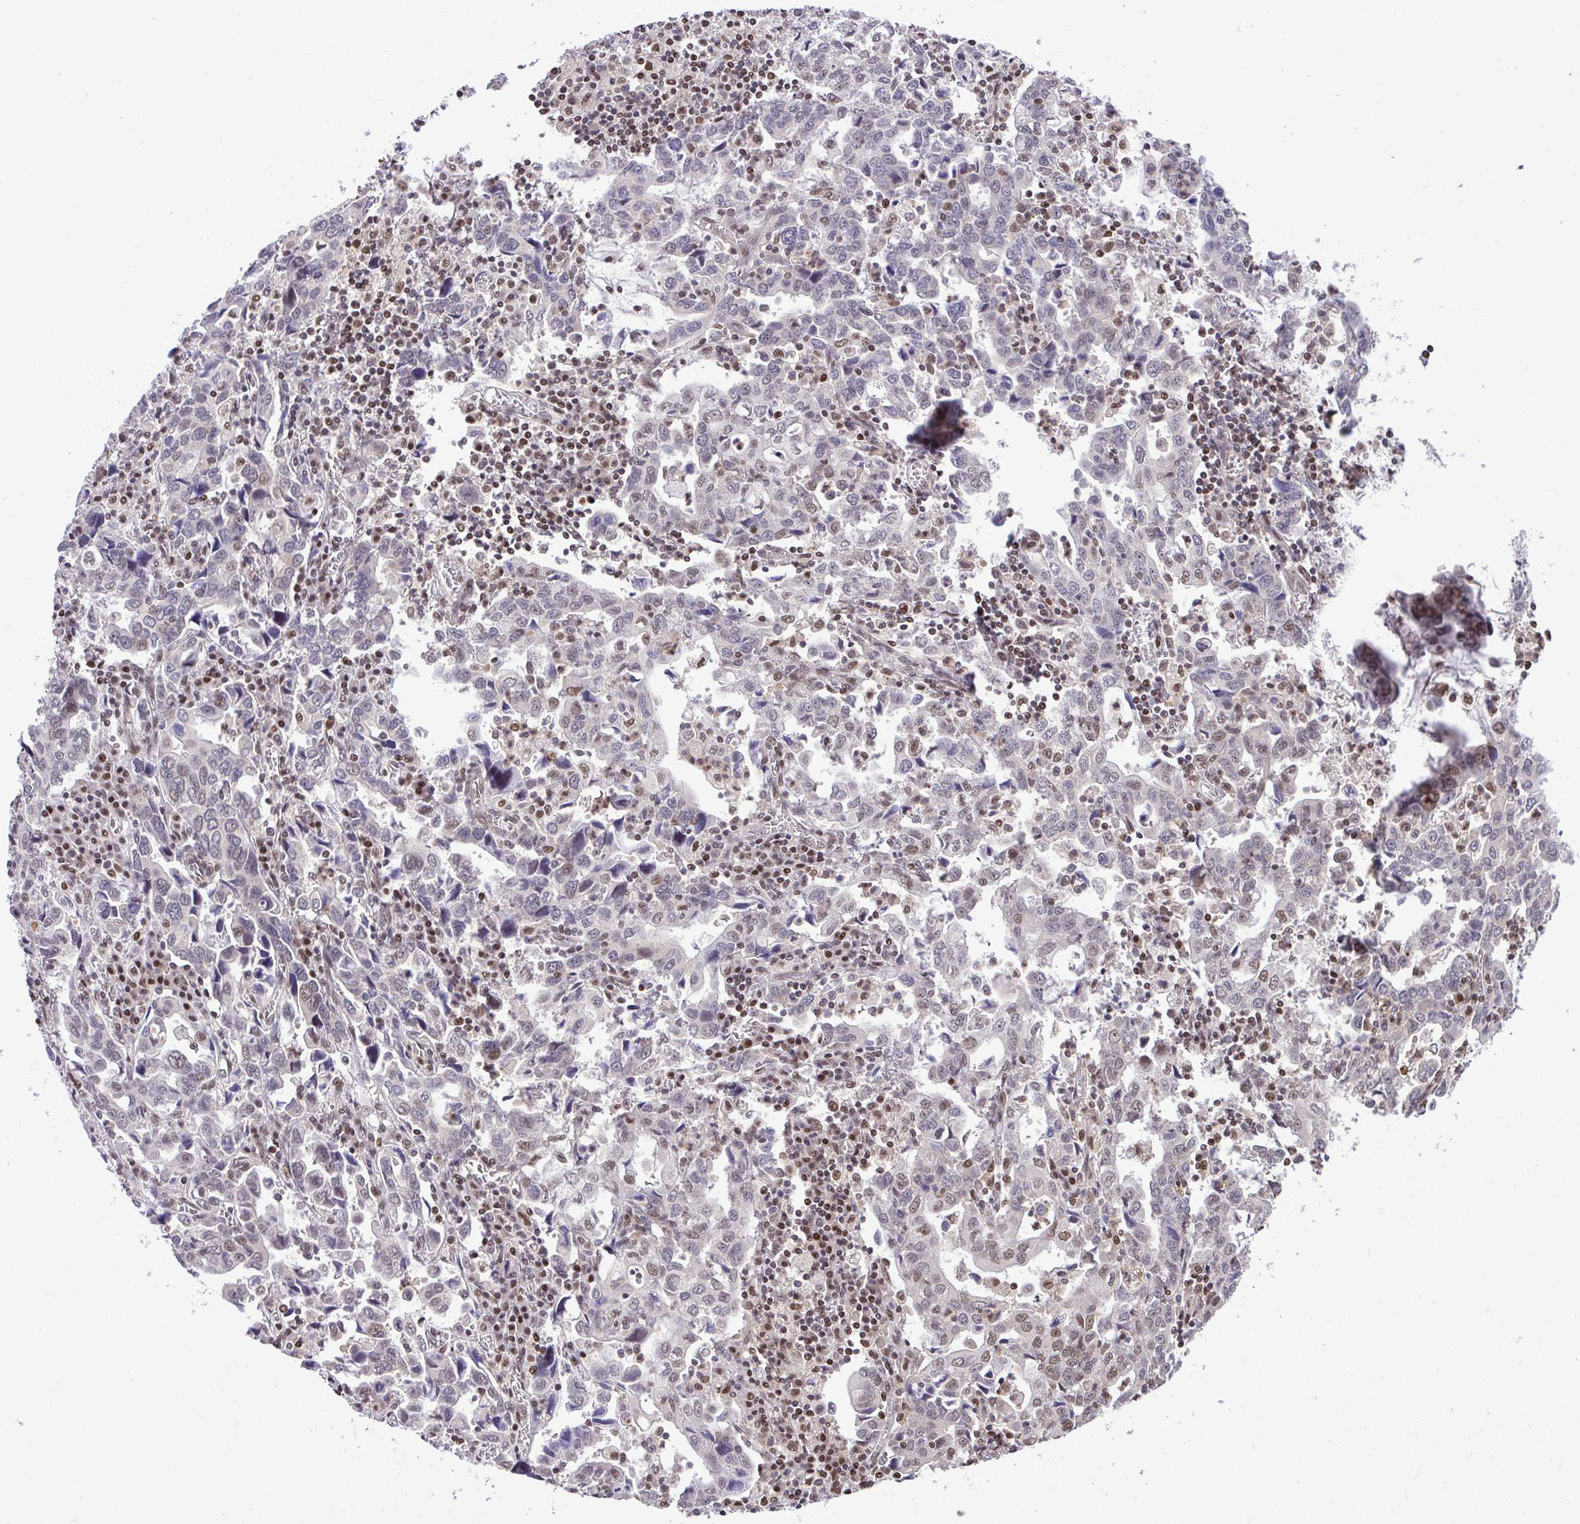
{"staining": {"intensity": "weak", "quantity": "<25%", "location": "nuclear"}, "tissue": "stomach cancer", "cell_type": "Tumor cells", "image_type": "cancer", "snomed": [{"axis": "morphology", "description": "Adenocarcinoma, NOS"}, {"axis": "topography", "description": "Stomach, upper"}], "caption": "Tumor cells show no significant positivity in stomach cancer. Nuclei are stained in blue.", "gene": "GLIS3", "patient": {"sex": "male", "age": 85}}